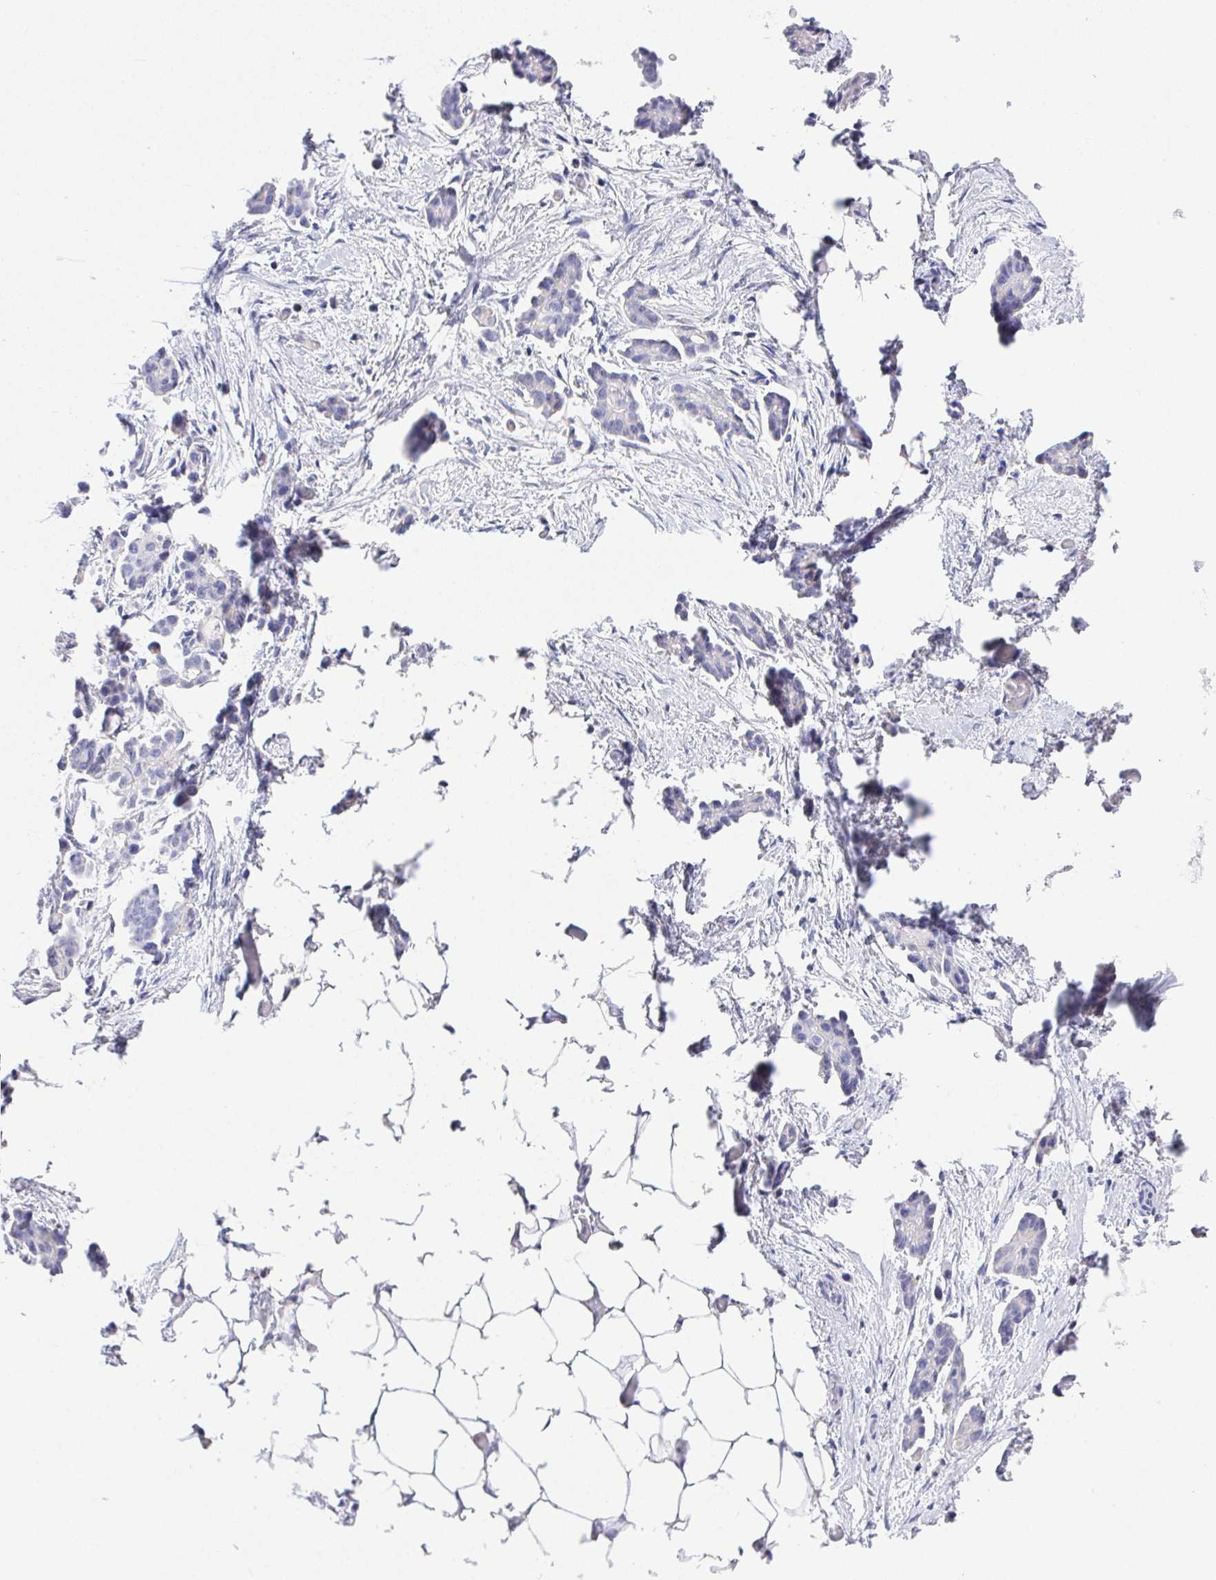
{"staining": {"intensity": "negative", "quantity": "none", "location": "none"}, "tissue": "ovarian cancer", "cell_type": "Tumor cells", "image_type": "cancer", "snomed": [{"axis": "morphology", "description": "Cystadenocarcinoma, serous, NOS"}, {"axis": "topography", "description": "Ovary"}], "caption": "IHC of human ovarian cancer reveals no positivity in tumor cells.", "gene": "PRG3", "patient": {"sex": "female", "age": 50}}